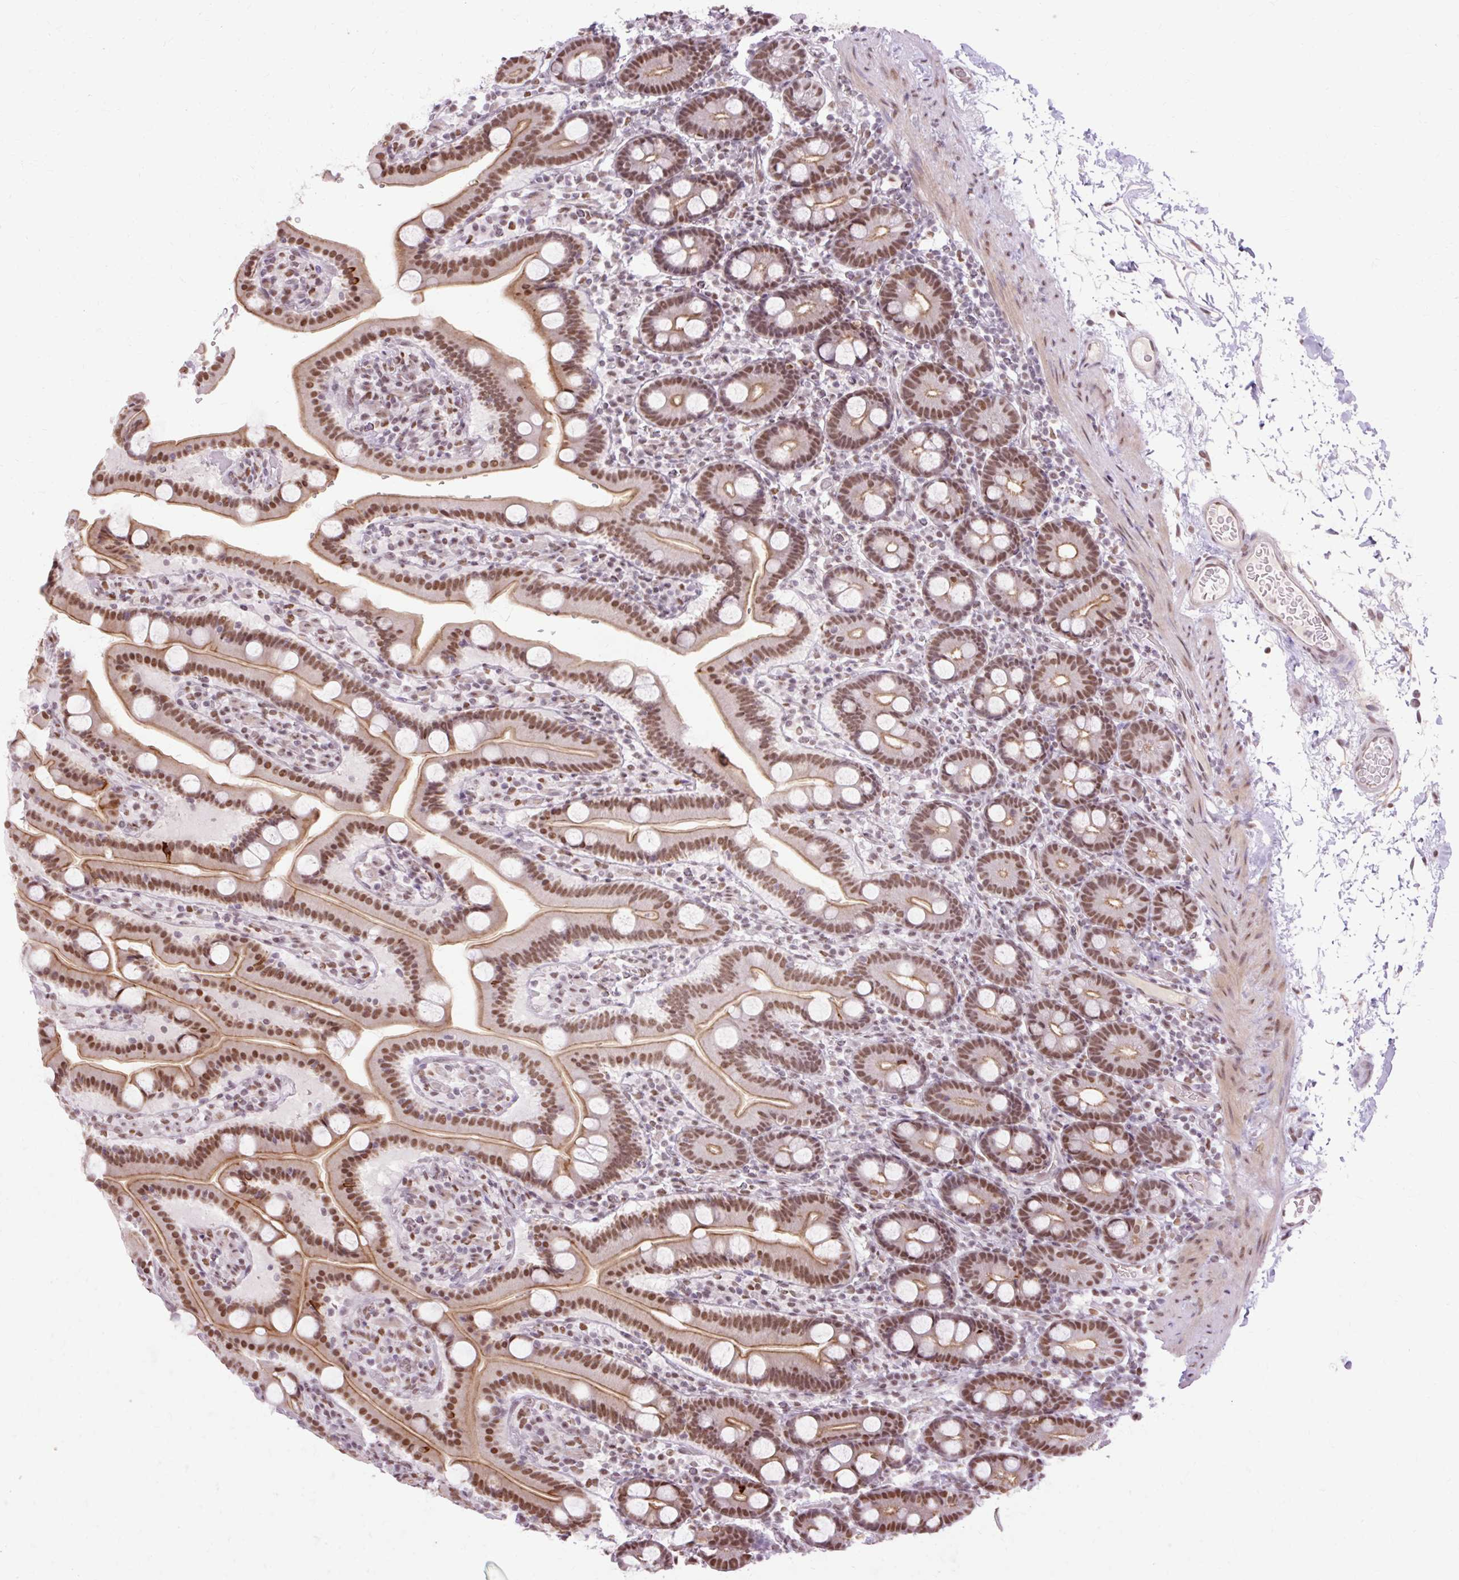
{"staining": {"intensity": "moderate", "quantity": ">75%", "location": "cytoplasmic/membranous,nuclear"}, "tissue": "duodenum", "cell_type": "Glandular cells", "image_type": "normal", "snomed": [{"axis": "morphology", "description": "Normal tissue, NOS"}, {"axis": "topography", "description": "Duodenum"}], "caption": "The photomicrograph displays staining of benign duodenum, revealing moderate cytoplasmic/membranous,nuclear protein expression (brown color) within glandular cells.", "gene": "ENSG00000261832", "patient": {"sex": "male", "age": 55}}